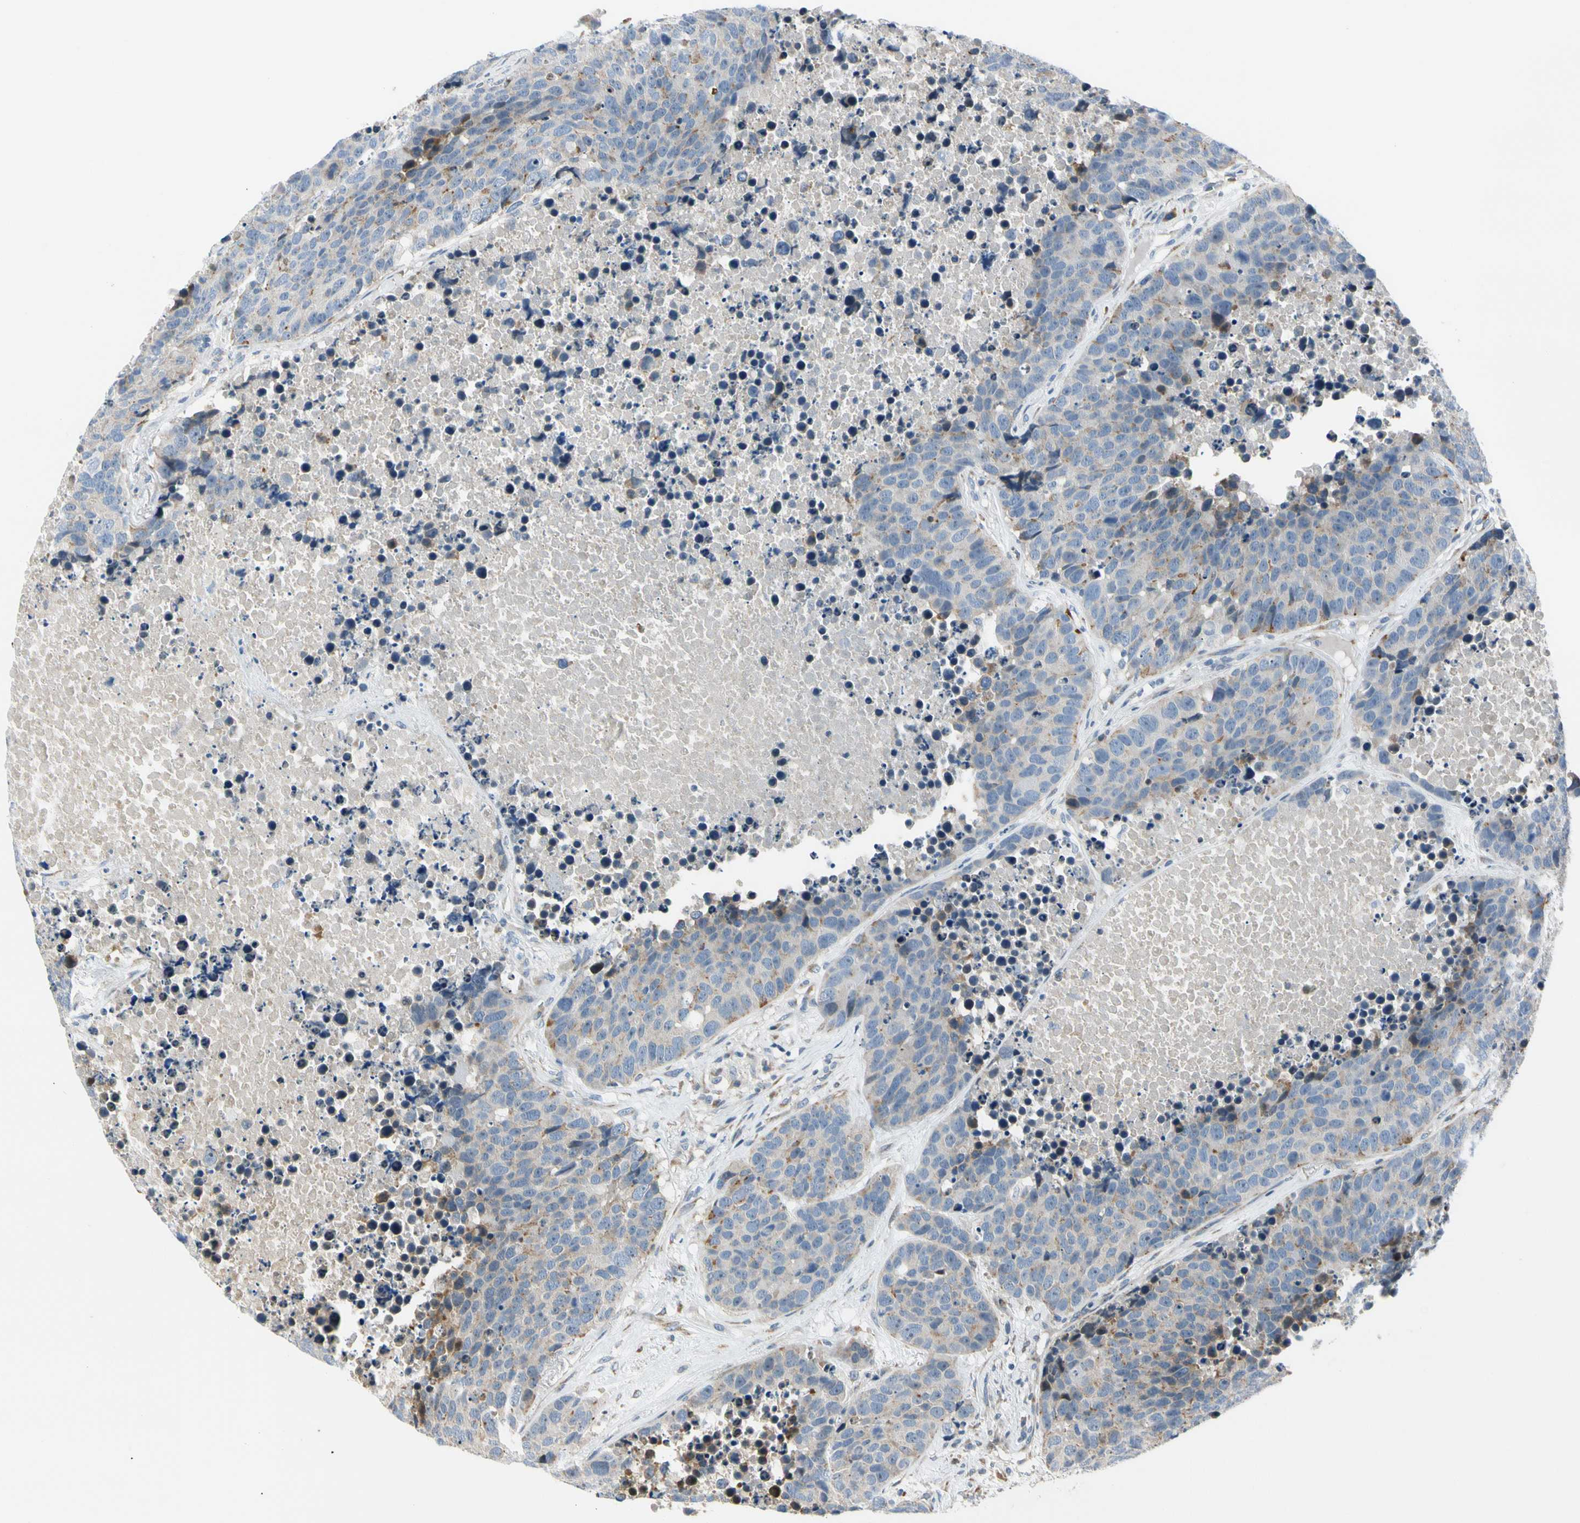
{"staining": {"intensity": "weak", "quantity": "25%-75%", "location": "cytoplasmic/membranous"}, "tissue": "carcinoid", "cell_type": "Tumor cells", "image_type": "cancer", "snomed": [{"axis": "morphology", "description": "Carcinoid, malignant, NOS"}, {"axis": "topography", "description": "Lung"}], "caption": "Protein analysis of carcinoid (malignant) tissue shows weak cytoplasmic/membranous positivity in approximately 25%-75% of tumor cells.", "gene": "NPDC1", "patient": {"sex": "male", "age": 60}}